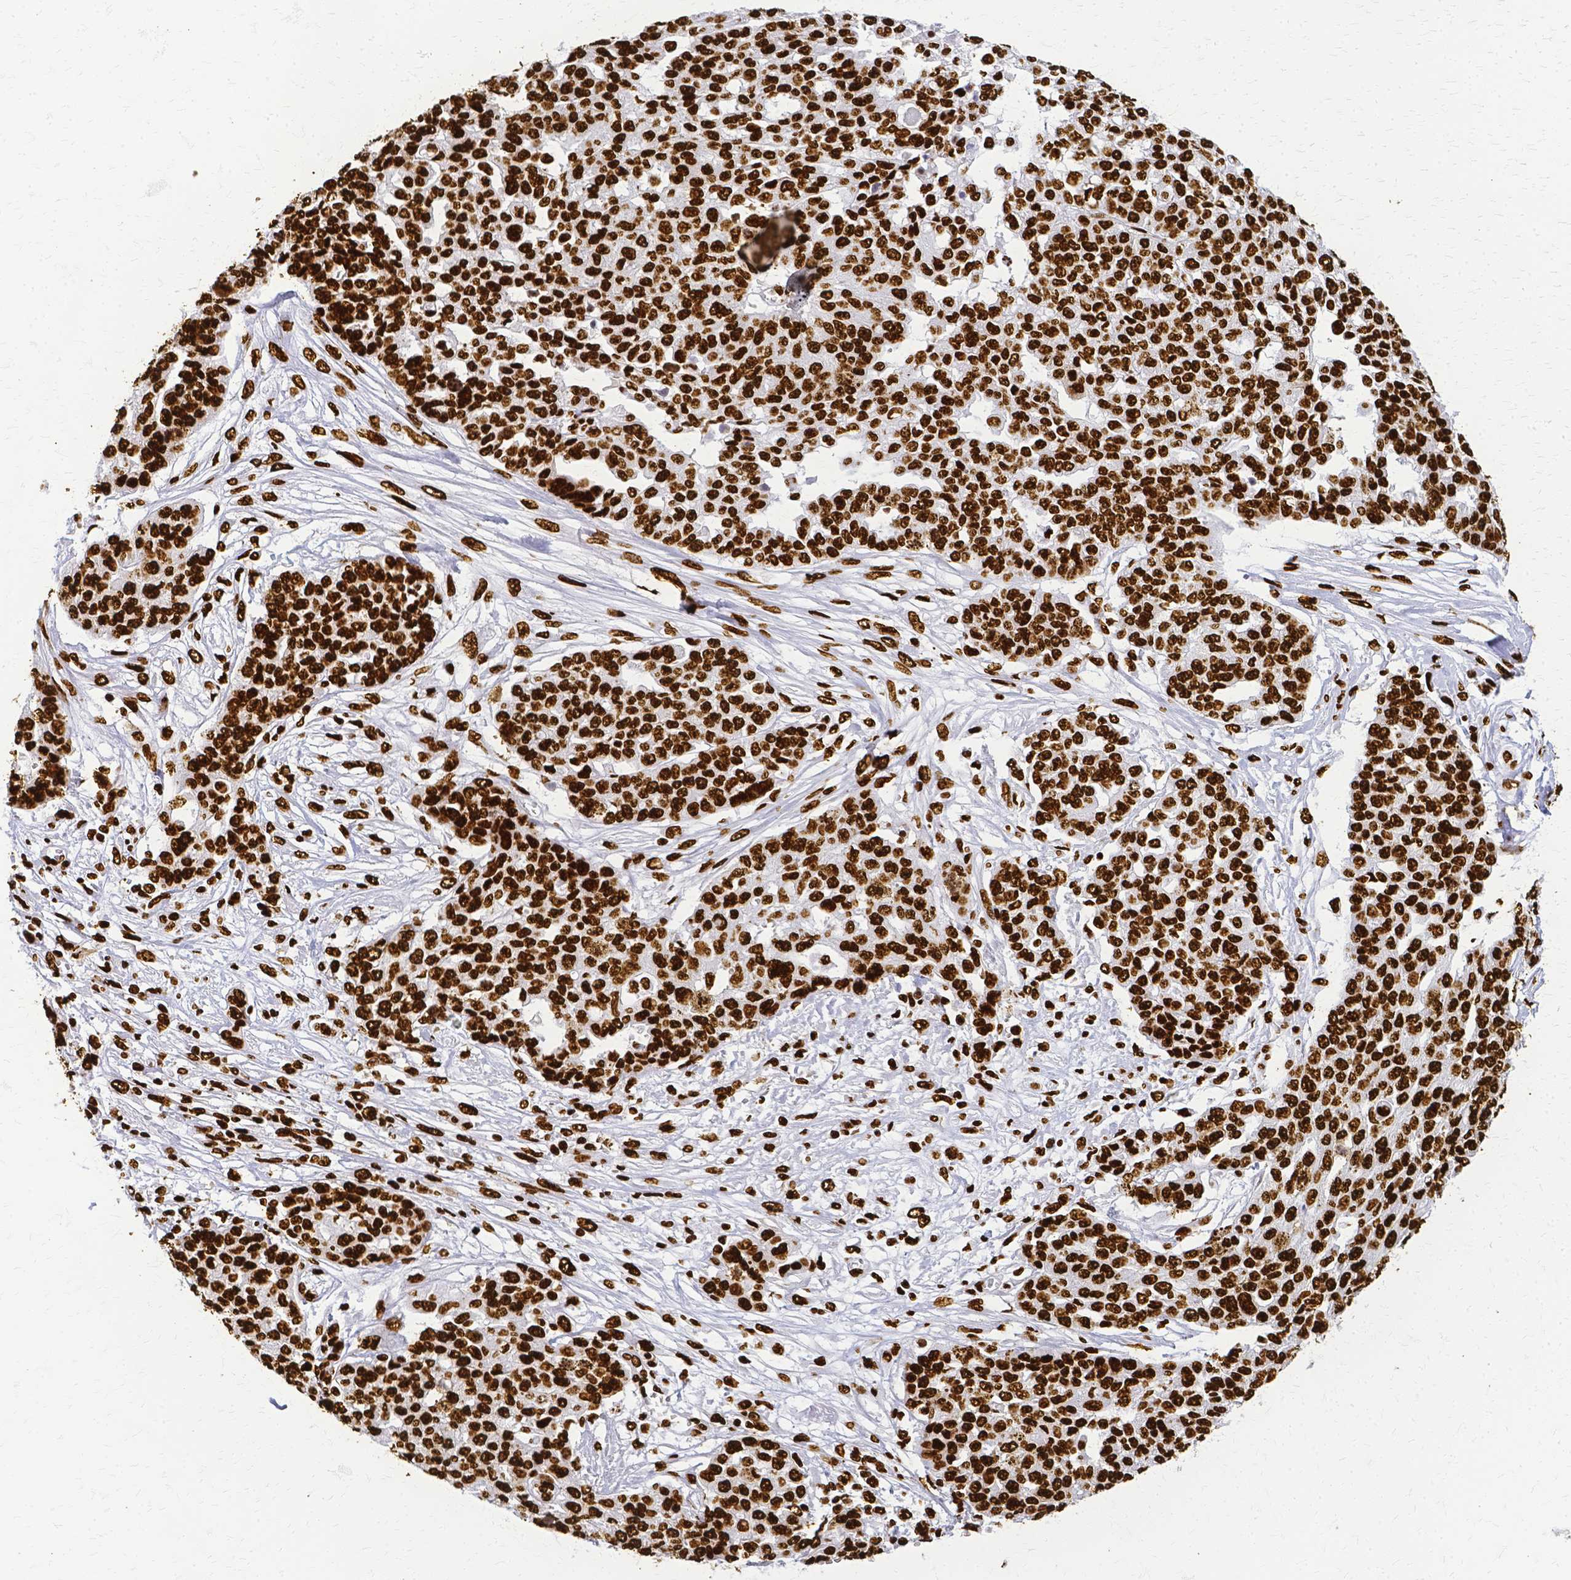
{"staining": {"intensity": "strong", "quantity": ">75%", "location": "nuclear"}, "tissue": "ovarian cancer", "cell_type": "Tumor cells", "image_type": "cancer", "snomed": [{"axis": "morphology", "description": "Cystadenocarcinoma, serous, NOS"}, {"axis": "topography", "description": "Soft tissue"}, {"axis": "topography", "description": "Ovary"}], "caption": "Ovarian cancer stained for a protein (brown) displays strong nuclear positive expression in approximately >75% of tumor cells.", "gene": "SFPQ", "patient": {"sex": "female", "age": 57}}